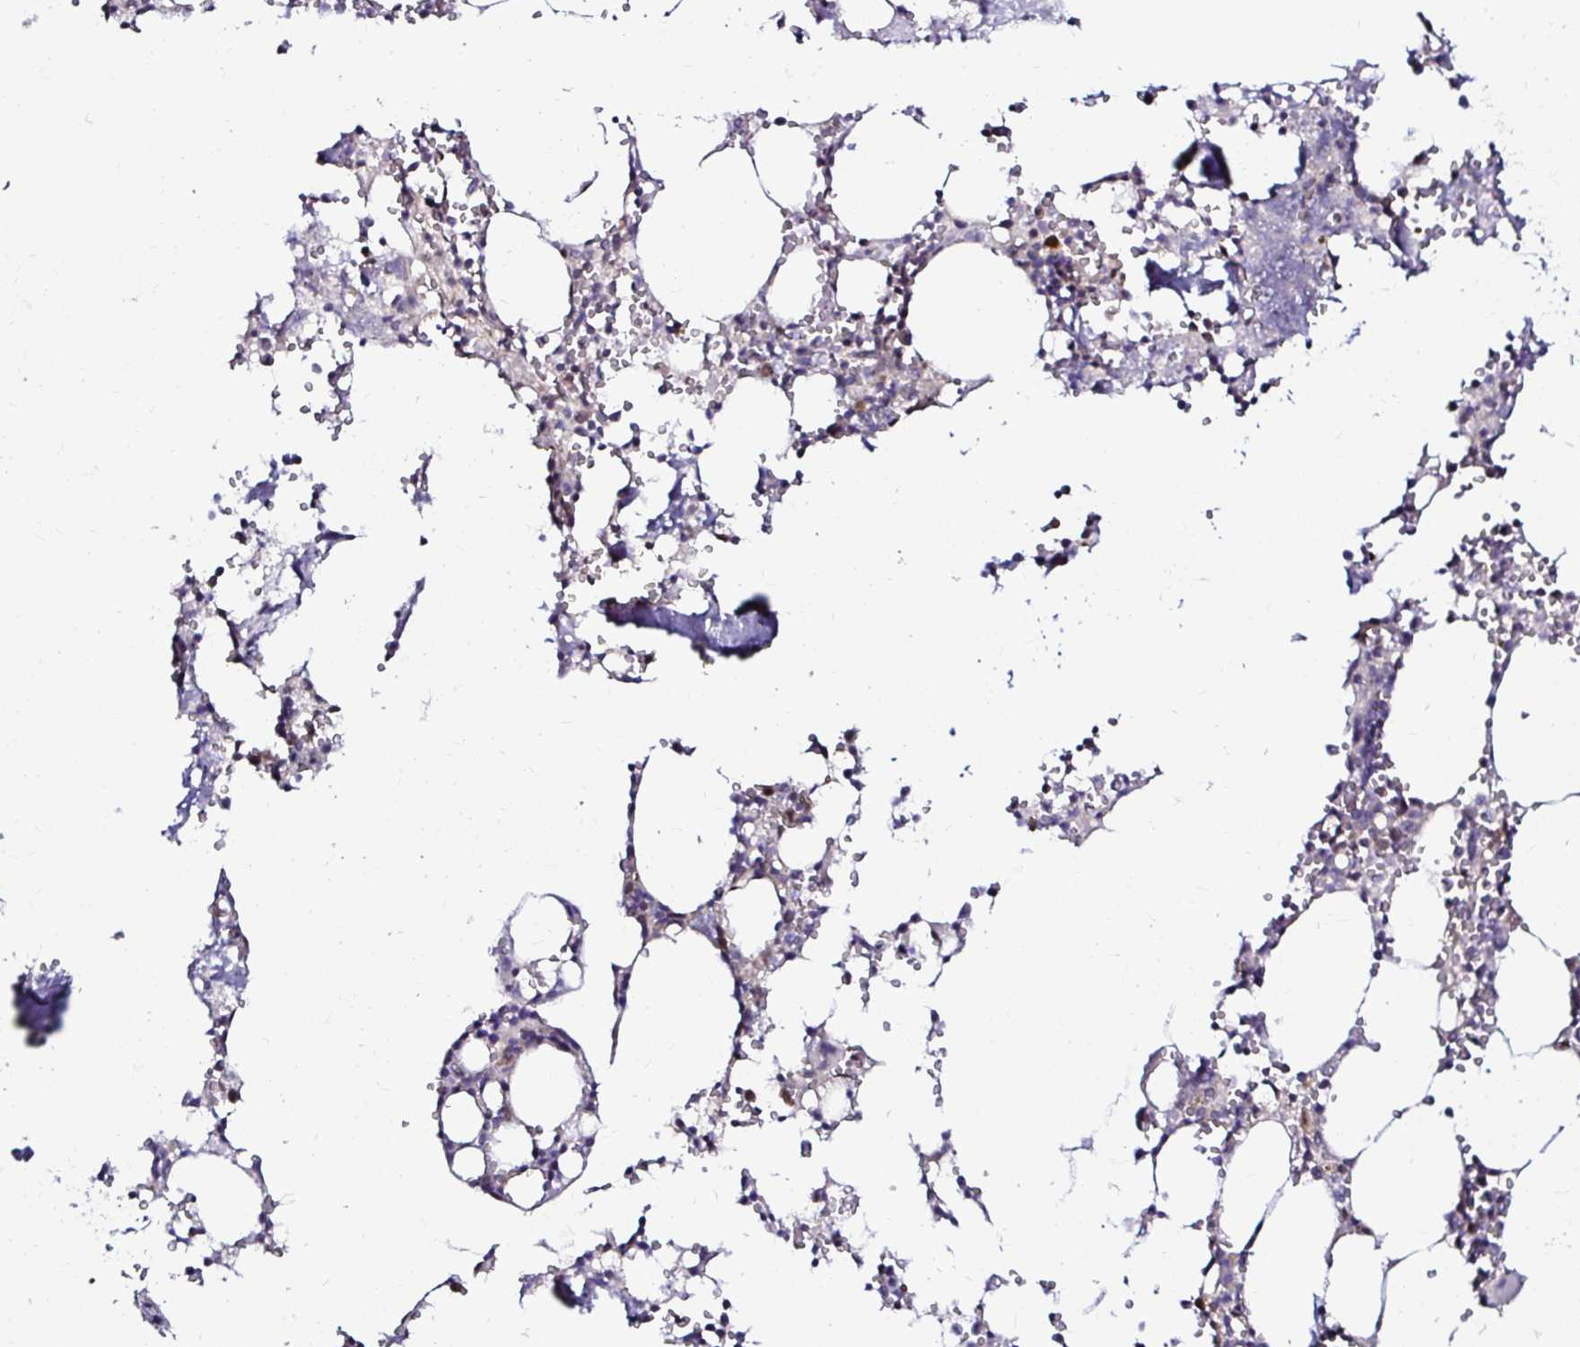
{"staining": {"intensity": "moderate", "quantity": "<25%", "location": "nuclear"}, "tissue": "bone marrow", "cell_type": "Hematopoietic cells", "image_type": "normal", "snomed": [{"axis": "morphology", "description": "Normal tissue, NOS"}, {"axis": "topography", "description": "Bone marrow"}], "caption": "Benign bone marrow displays moderate nuclear positivity in approximately <25% of hematopoietic cells, visualized by immunohistochemistry.", "gene": "PSMD3", "patient": {"sex": "male", "age": 54}}